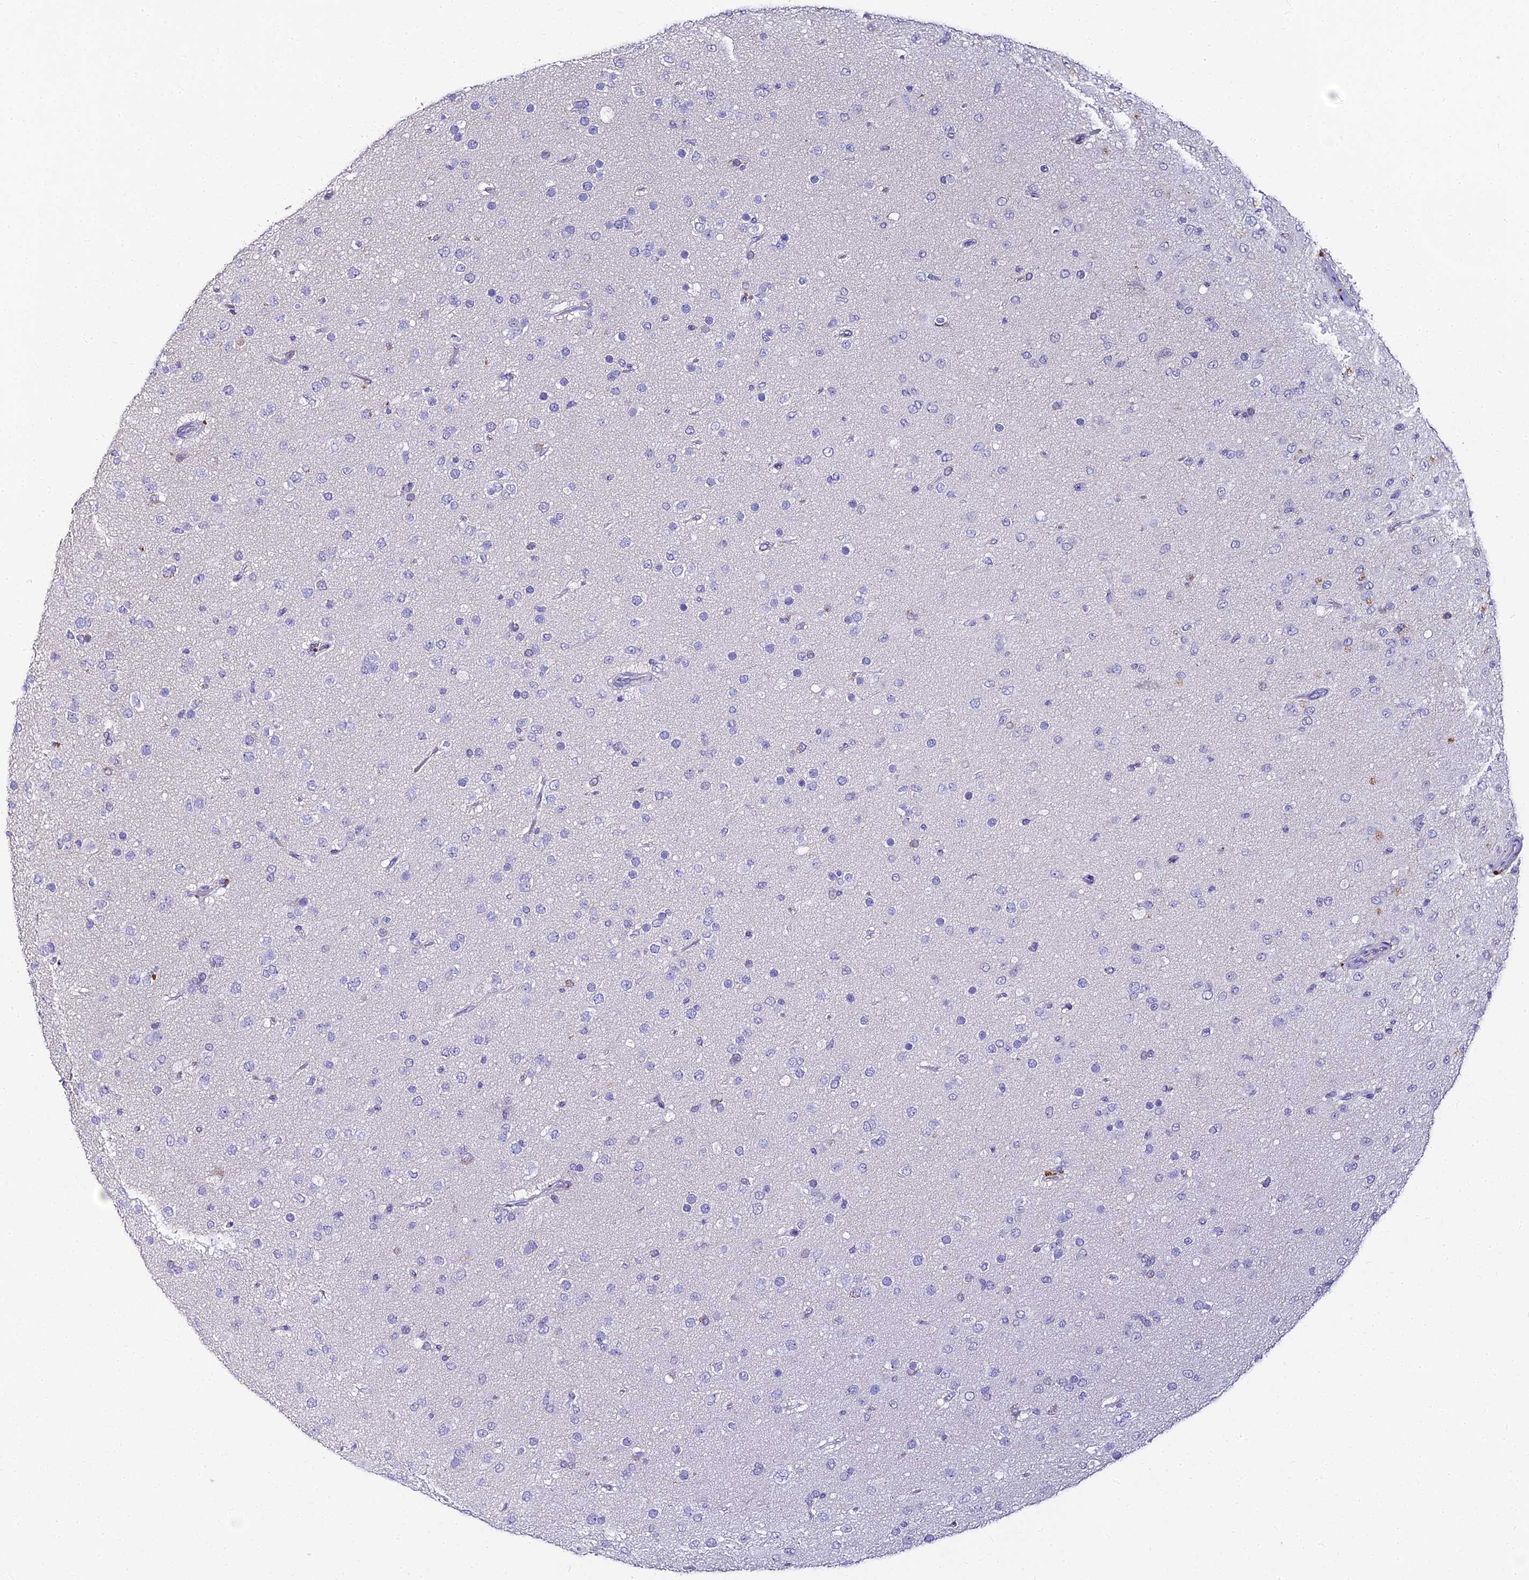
{"staining": {"intensity": "negative", "quantity": "none", "location": "none"}, "tissue": "glioma", "cell_type": "Tumor cells", "image_type": "cancer", "snomed": [{"axis": "morphology", "description": "Glioma, malignant, Low grade"}, {"axis": "topography", "description": "Brain"}], "caption": "The histopathology image reveals no significant positivity in tumor cells of malignant glioma (low-grade).", "gene": "ABHD14A-ACY1", "patient": {"sex": "male", "age": 65}}